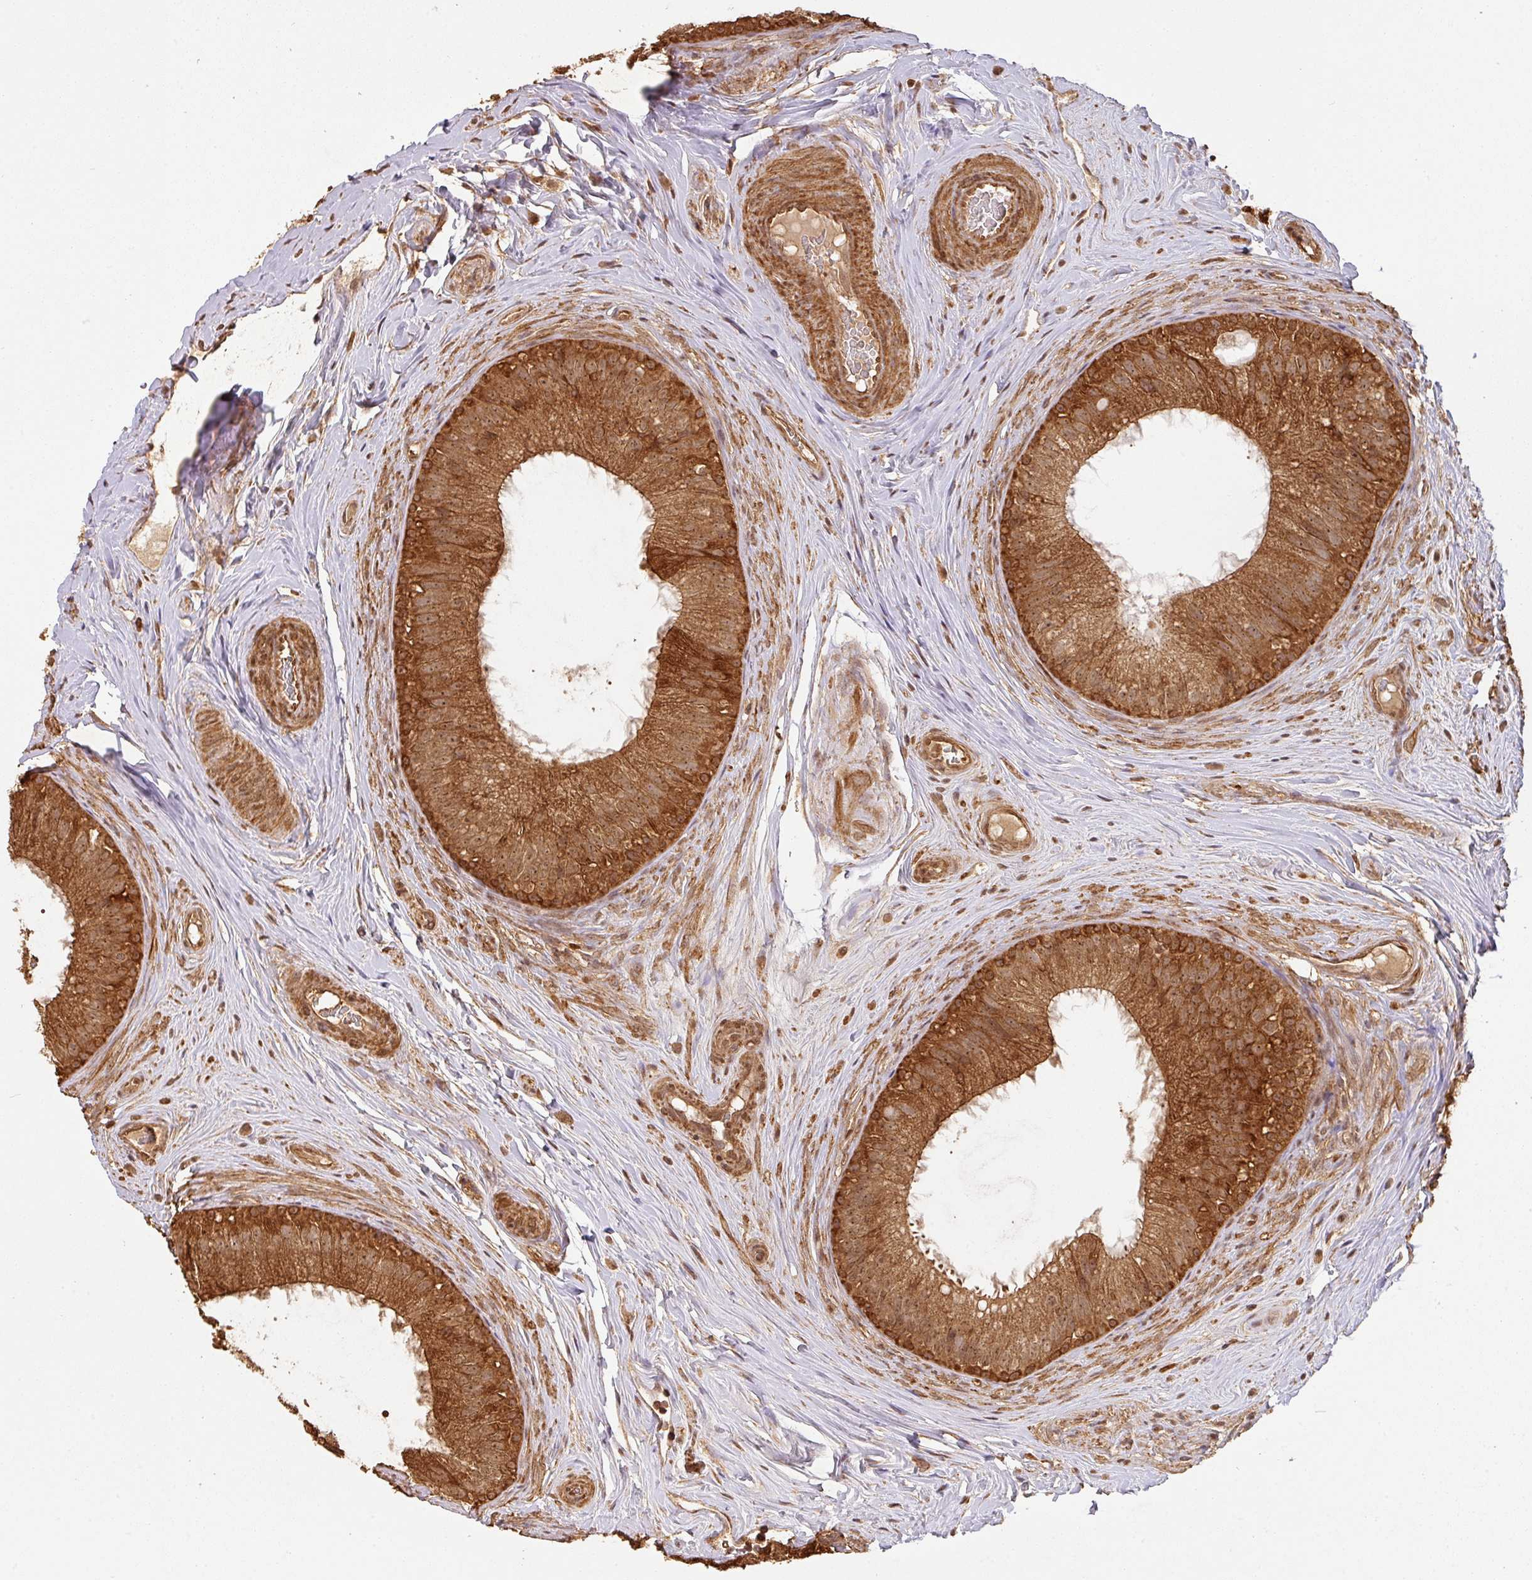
{"staining": {"intensity": "strong", "quantity": ">75%", "location": "cytoplasmic/membranous"}, "tissue": "epididymis", "cell_type": "Glandular cells", "image_type": "normal", "snomed": [{"axis": "morphology", "description": "Normal tissue, NOS"}, {"axis": "topography", "description": "Epididymis"}], "caption": "Human epididymis stained with a brown dye reveals strong cytoplasmic/membranous positive positivity in approximately >75% of glandular cells.", "gene": "ZNF322", "patient": {"sex": "male", "age": 34}}